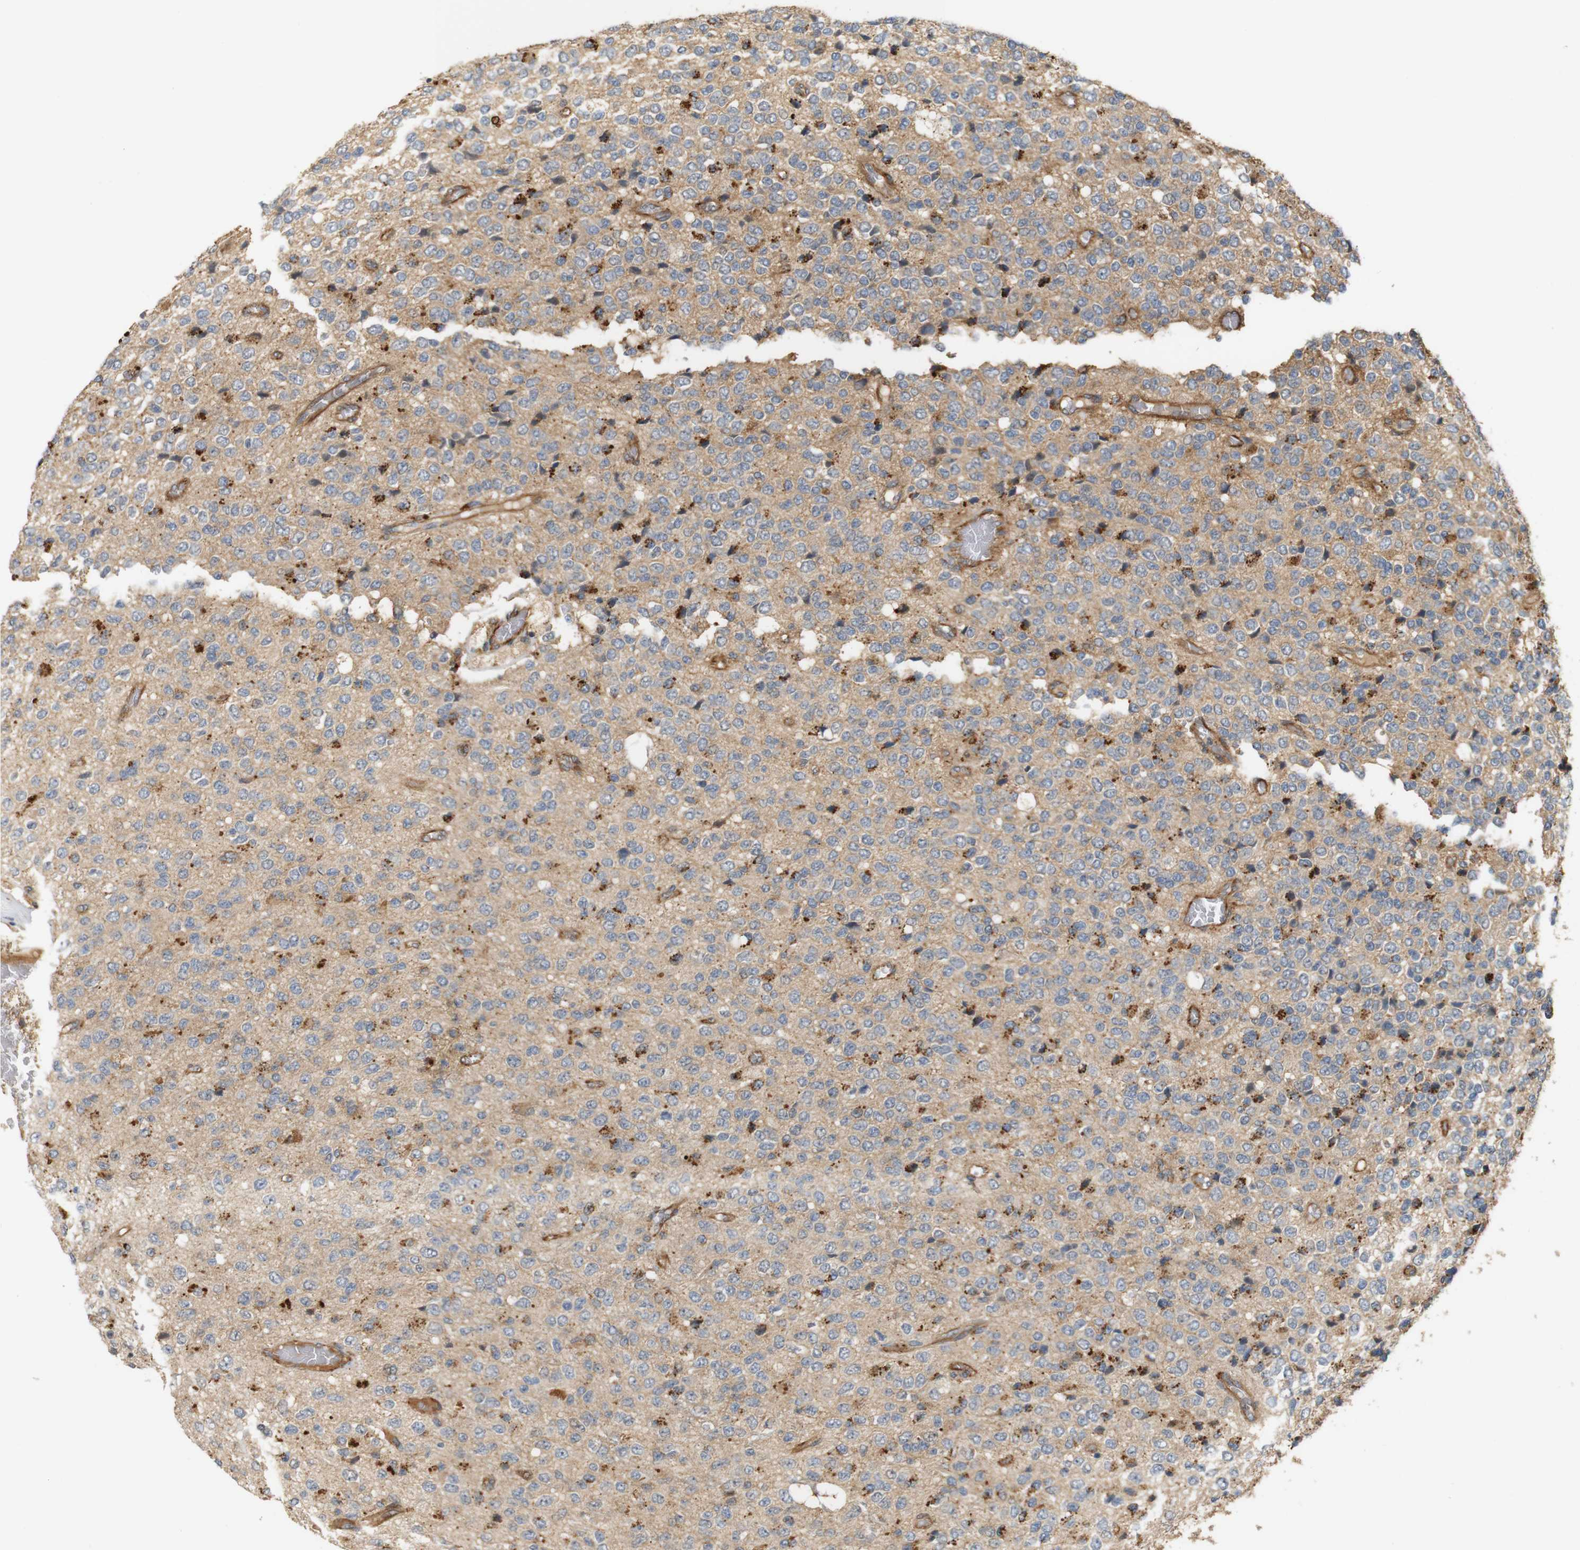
{"staining": {"intensity": "moderate", "quantity": "25%-75%", "location": "cytoplasmic/membranous"}, "tissue": "glioma", "cell_type": "Tumor cells", "image_type": "cancer", "snomed": [{"axis": "morphology", "description": "Glioma, malignant, High grade"}, {"axis": "topography", "description": "pancreas cauda"}], "caption": "The micrograph demonstrates immunohistochemical staining of malignant glioma (high-grade). There is moderate cytoplasmic/membranous staining is present in about 25%-75% of tumor cells. Immunohistochemistry (ihc) stains the protein in brown and the nuclei are stained blue.", "gene": "RPTOR", "patient": {"sex": "male", "age": 60}}